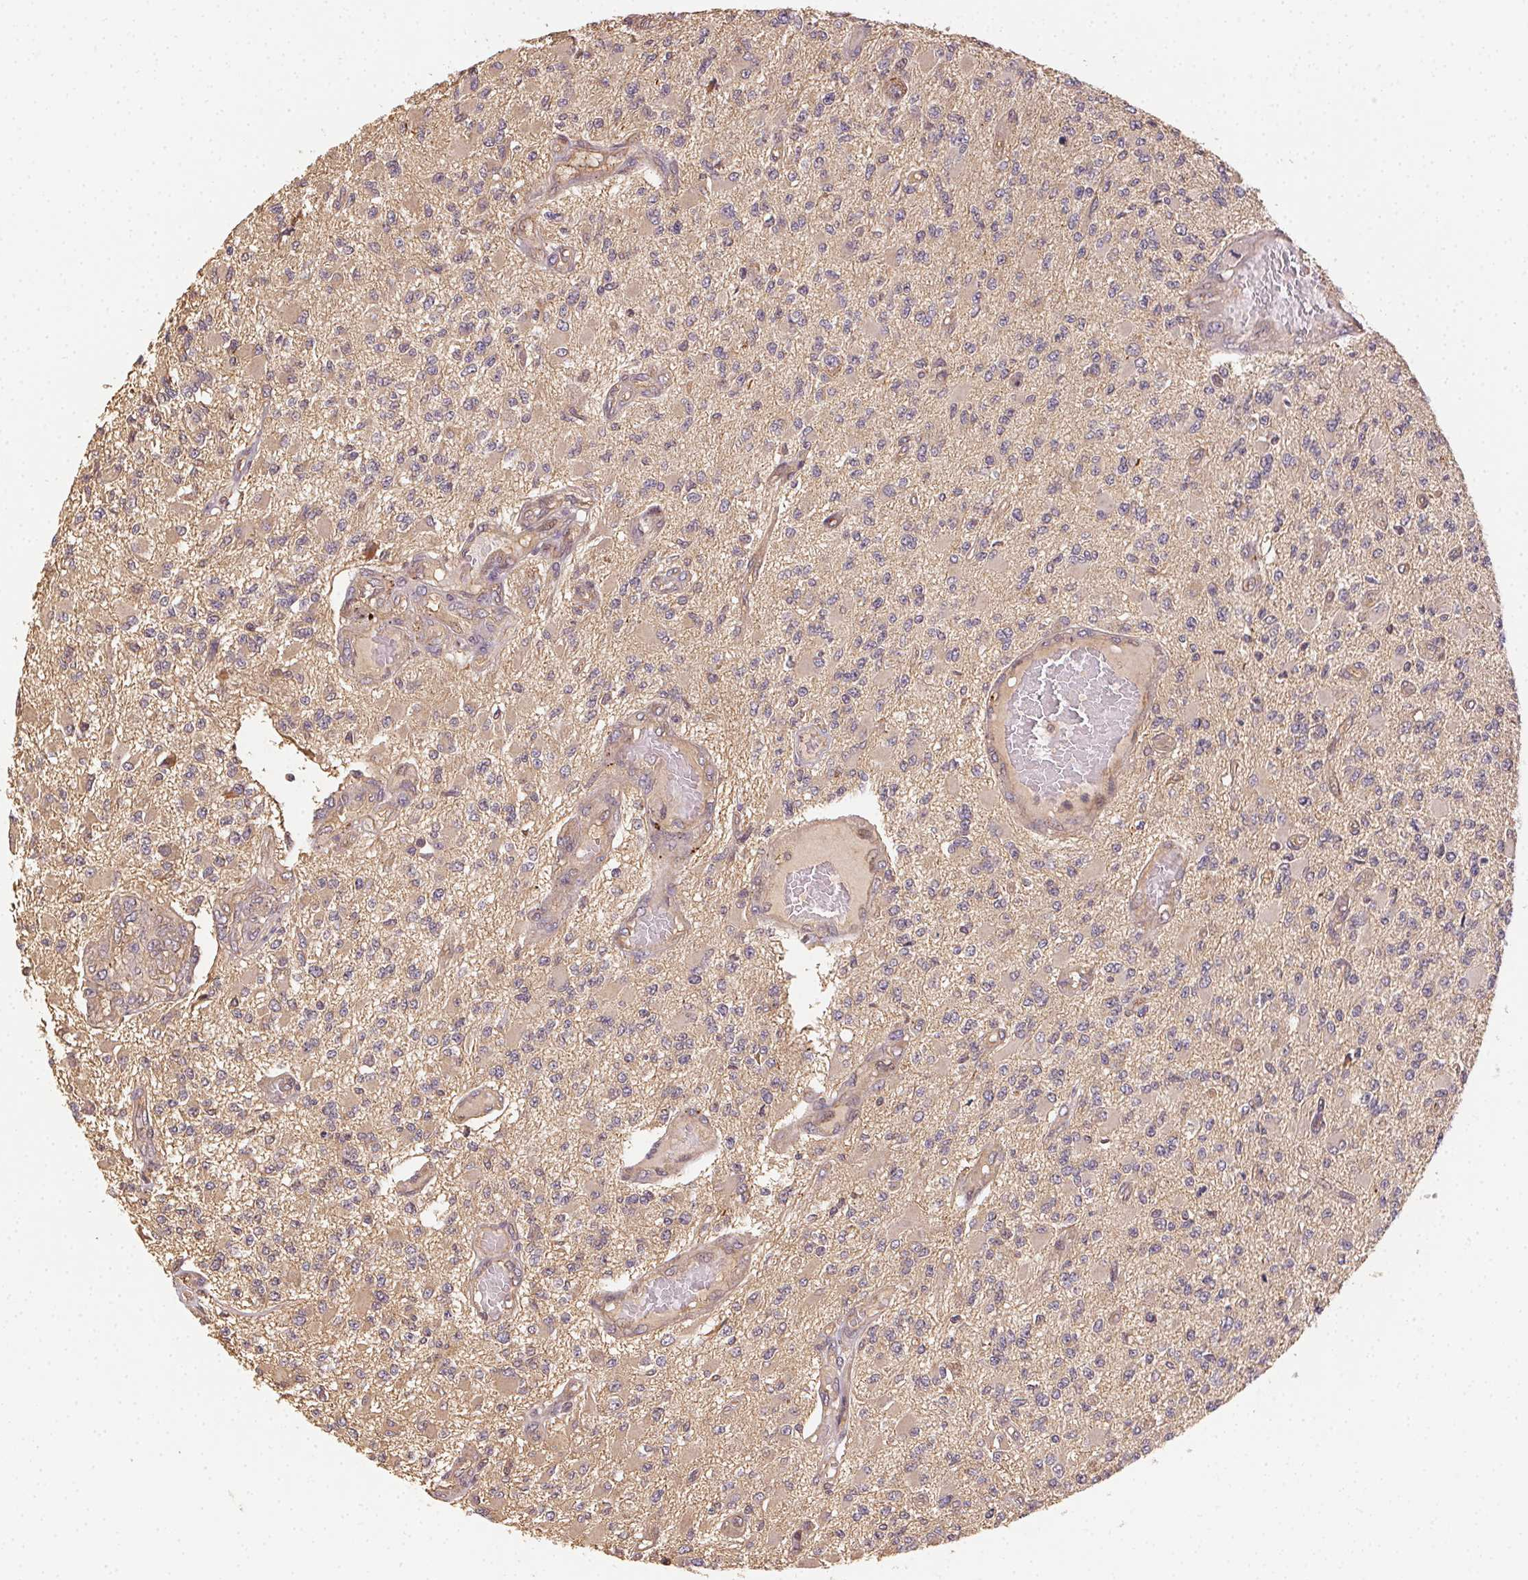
{"staining": {"intensity": "weak", "quantity": "25%-75%", "location": "cytoplasmic/membranous"}, "tissue": "glioma", "cell_type": "Tumor cells", "image_type": "cancer", "snomed": [{"axis": "morphology", "description": "Glioma, malignant, High grade"}, {"axis": "topography", "description": "Brain"}], "caption": "Immunohistochemical staining of glioma exhibits weak cytoplasmic/membranous protein expression in about 25%-75% of tumor cells. (DAB (3,3'-diaminobenzidine) IHC, brown staining for protein, blue staining for nuclei).", "gene": "RALA", "patient": {"sex": "female", "age": 63}}